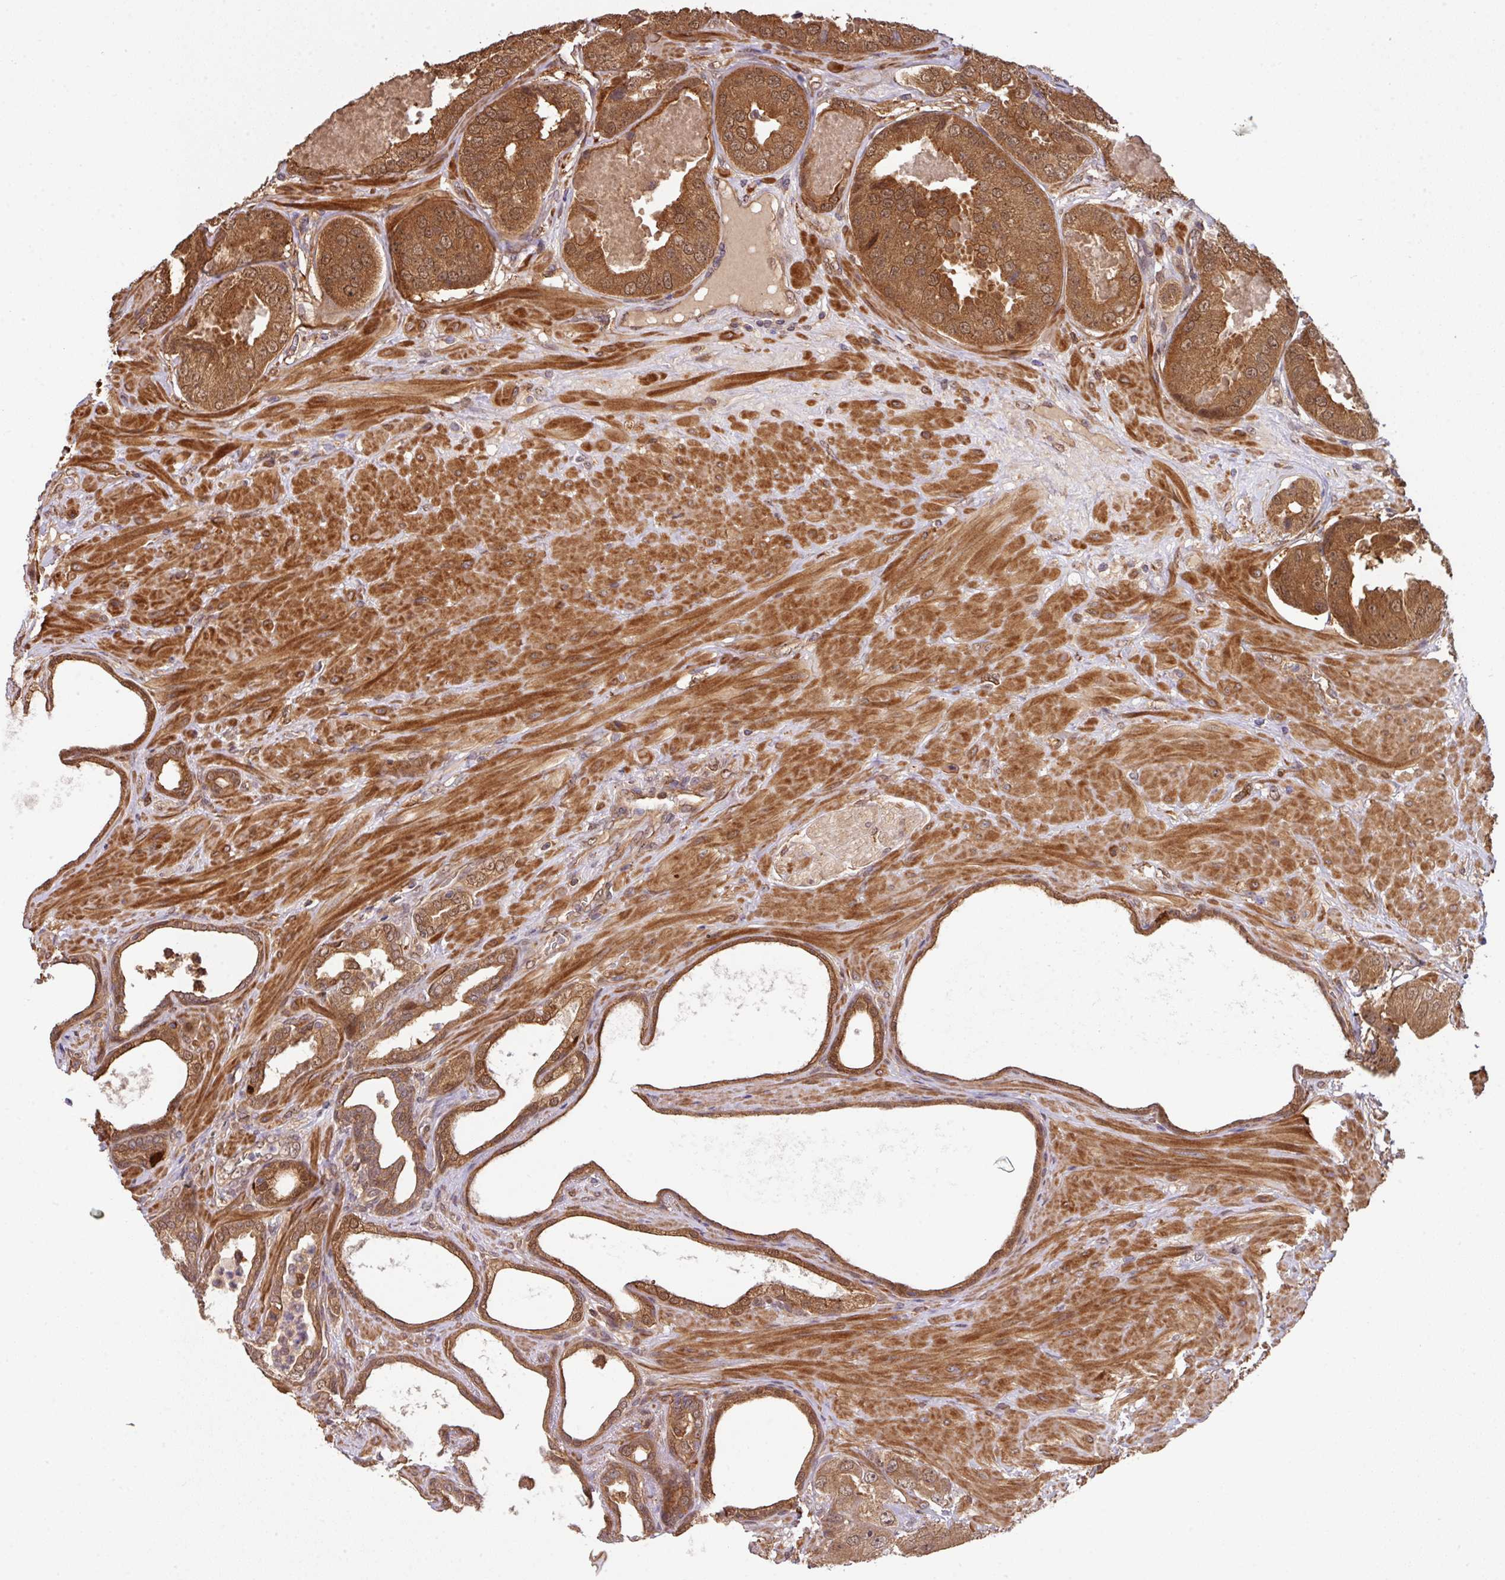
{"staining": {"intensity": "strong", "quantity": ">75%", "location": "cytoplasmic/membranous,nuclear"}, "tissue": "prostate cancer", "cell_type": "Tumor cells", "image_type": "cancer", "snomed": [{"axis": "morphology", "description": "Adenocarcinoma, High grade"}, {"axis": "topography", "description": "Prostate"}], "caption": "A brown stain shows strong cytoplasmic/membranous and nuclear staining of a protein in prostate cancer tumor cells. The protein is shown in brown color, while the nuclei are stained blue.", "gene": "ARPIN", "patient": {"sex": "male", "age": 63}}